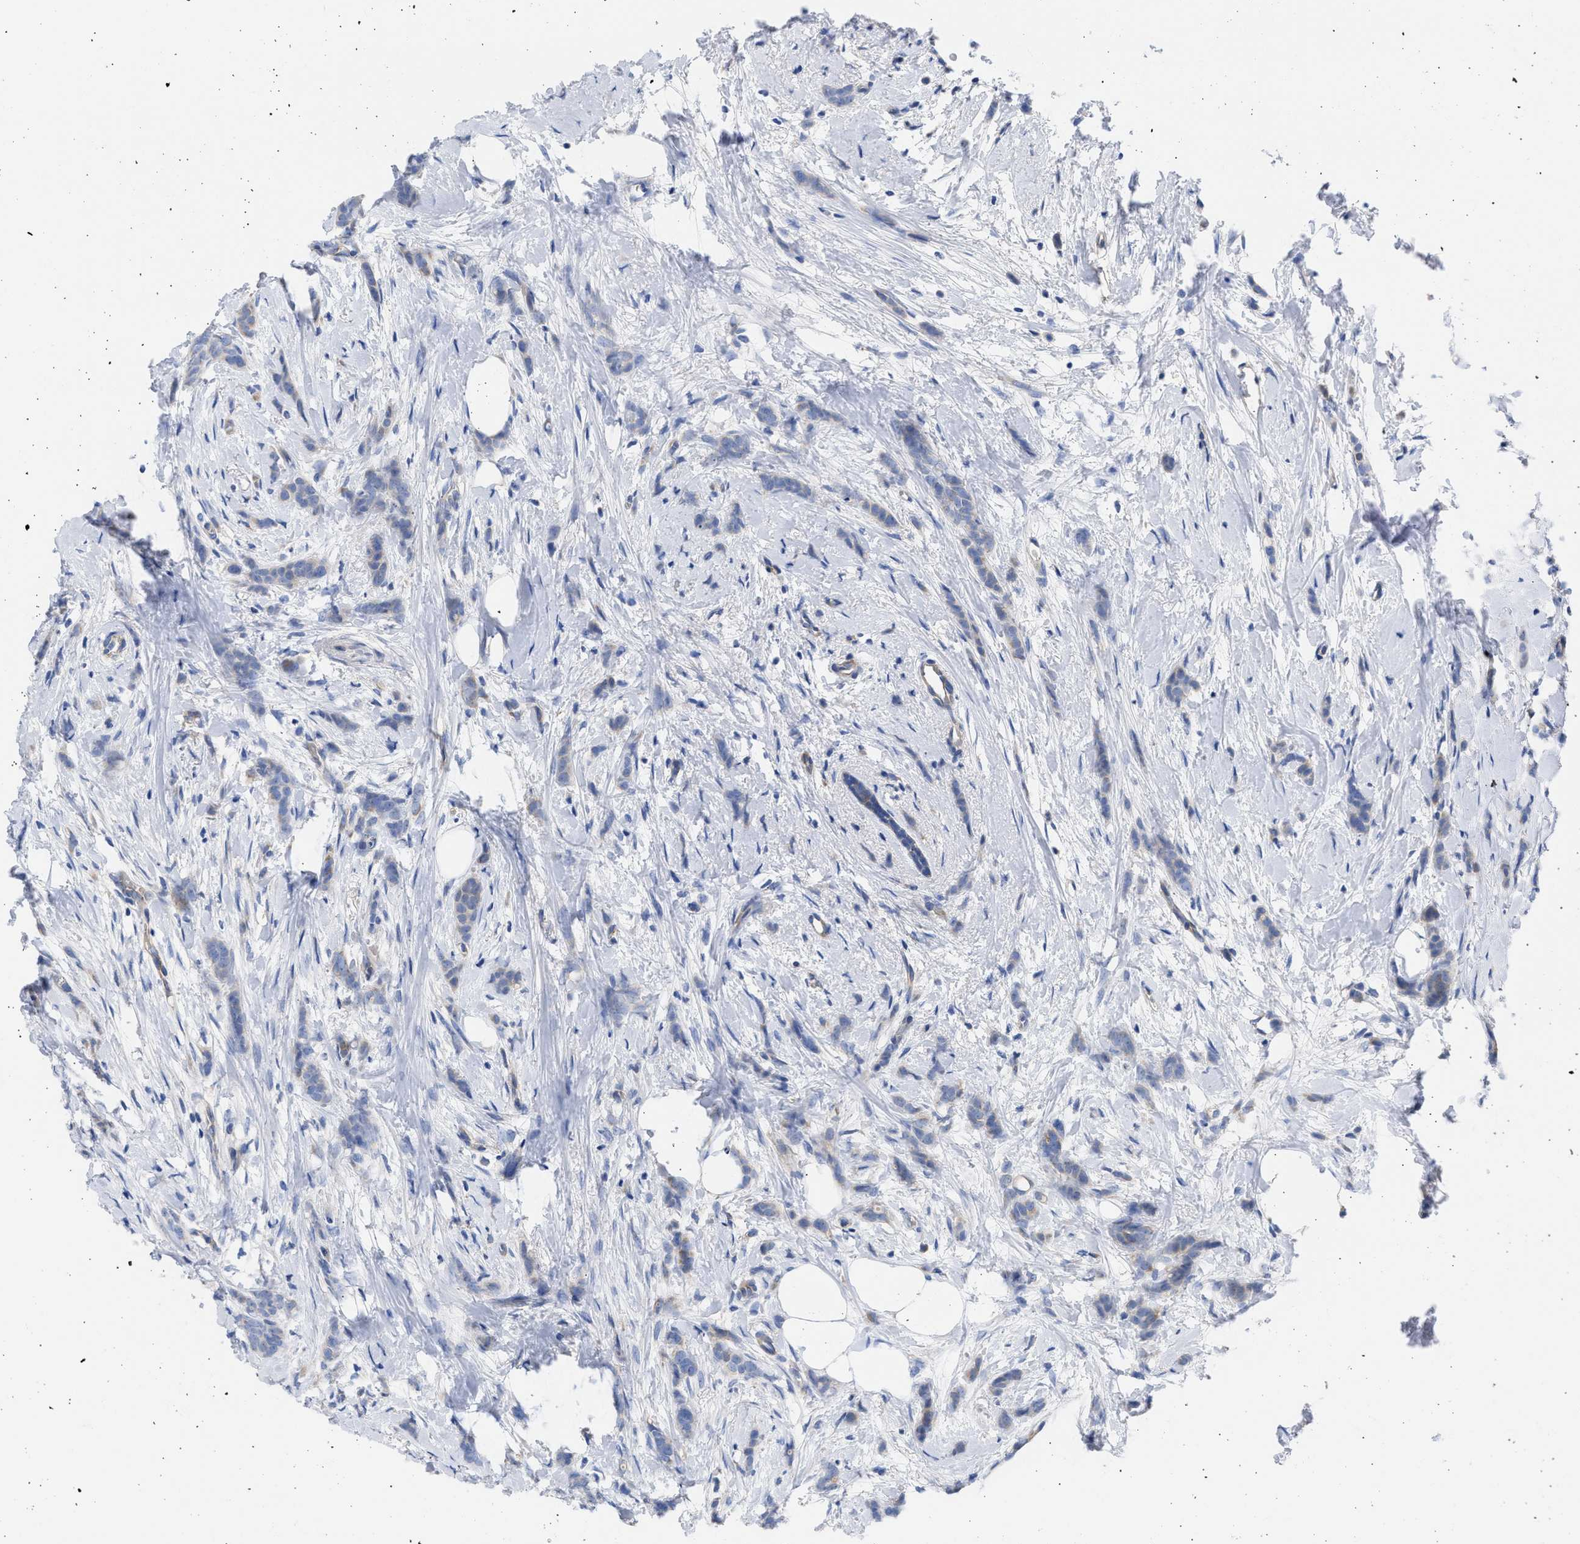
{"staining": {"intensity": "moderate", "quantity": "<25%", "location": "cytoplasmic/membranous"}, "tissue": "breast cancer", "cell_type": "Tumor cells", "image_type": "cancer", "snomed": [{"axis": "morphology", "description": "Lobular carcinoma, in situ"}, {"axis": "morphology", "description": "Lobular carcinoma"}, {"axis": "topography", "description": "Breast"}], "caption": "Protein analysis of lobular carcinoma (breast) tissue displays moderate cytoplasmic/membranous positivity in approximately <25% of tumor cells.", "gene": "BTG3", "patient": {"sex": "female", "age": 41}}